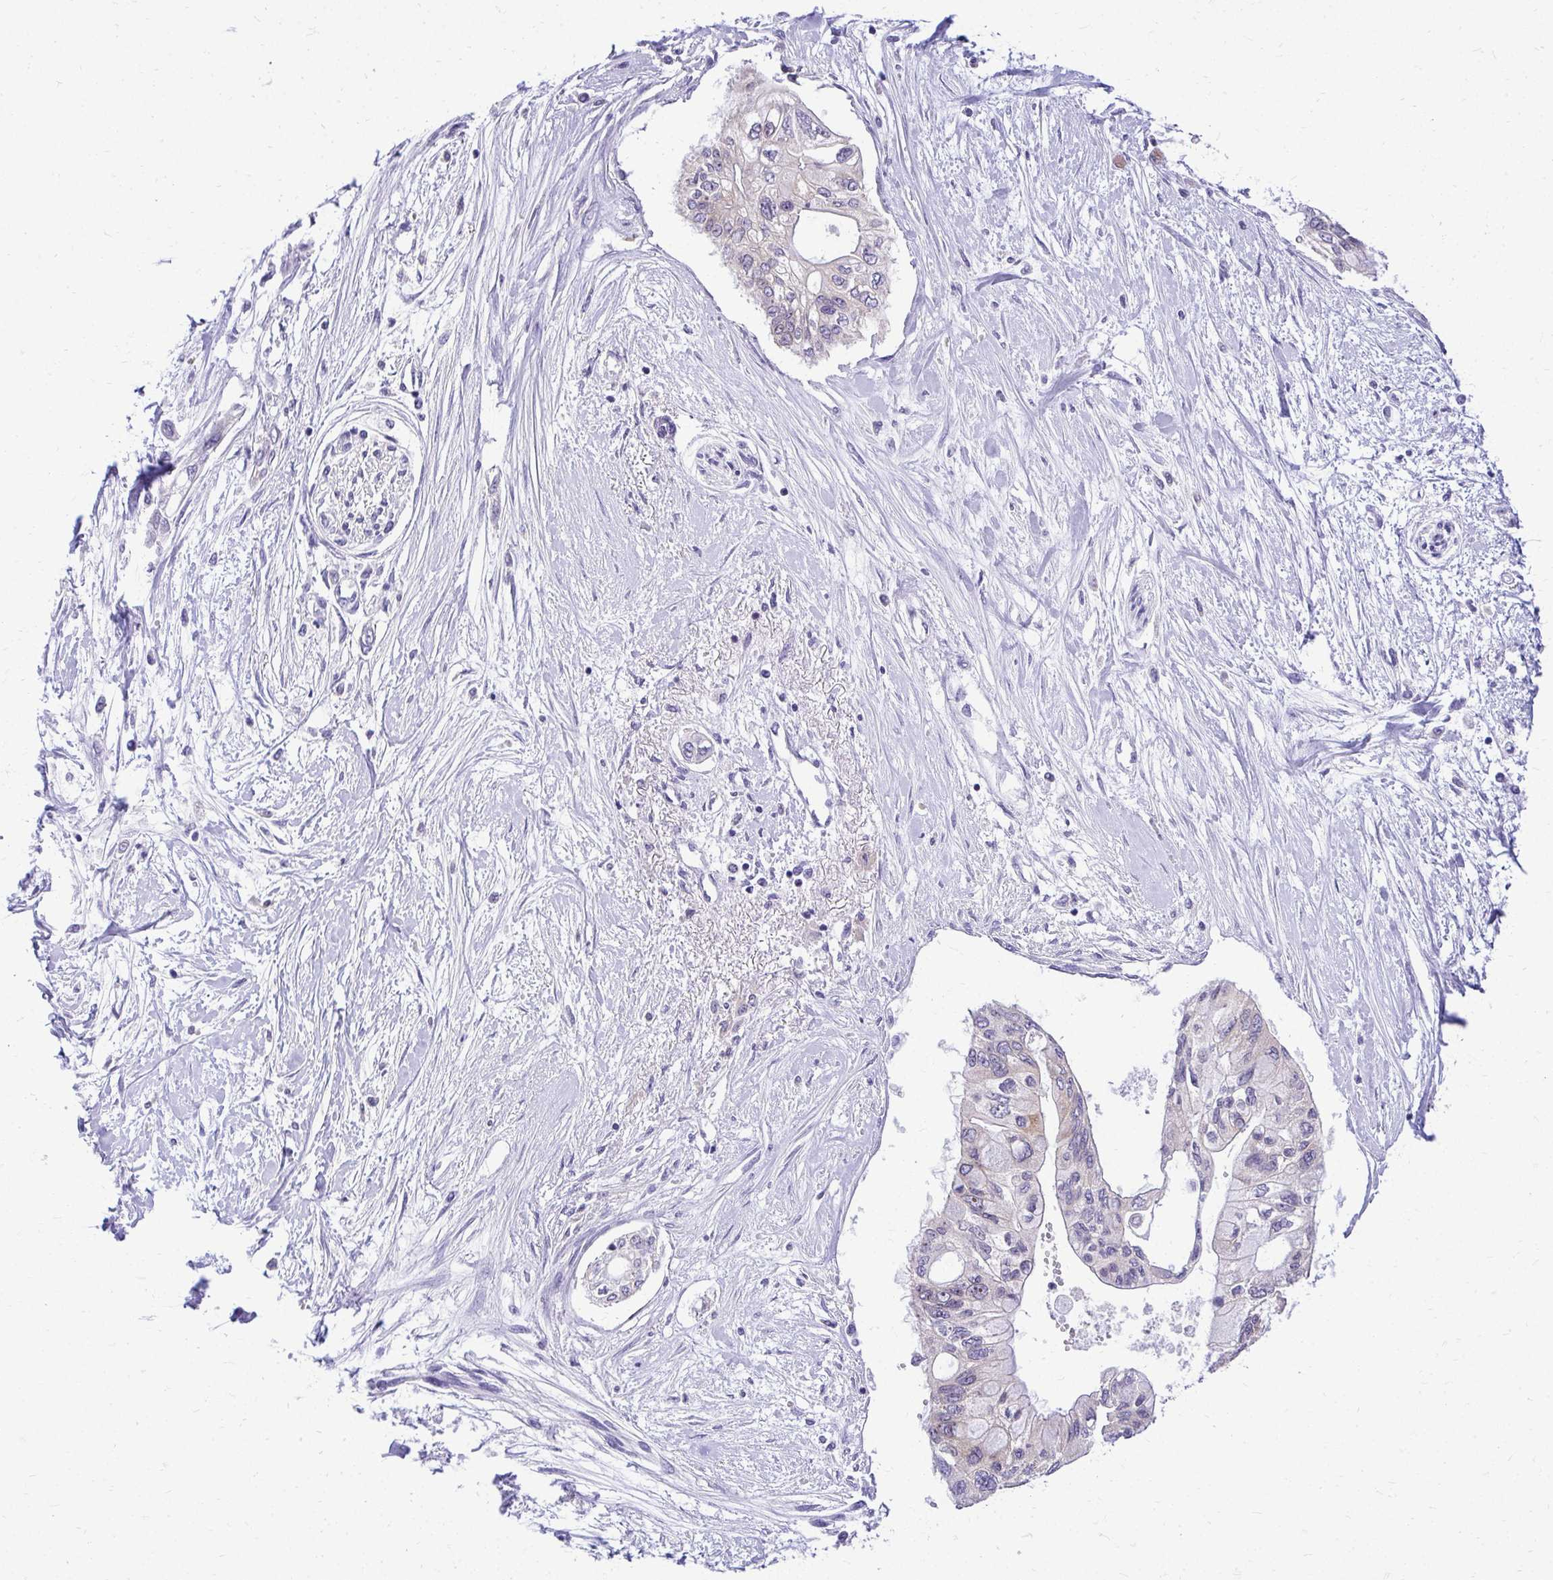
{"staining": {"intensity": "negative", "quantity": "none", "location": "none"}, "tissue": "pancreatic cancer", "cell_type": "Tumor cells", "image_type": "cancer", "snomed": [{"axis": "morphology", "description": "Adenocarcinoma, NOS"}, {"axis": "topography", "description": "Pancreas"}], "caption": "Tumor cells are negative for protein expression in human pancreatic cancer (adenocarcinoma).", "gene": "NIFK", "patient": {"sex": "female", "age": 77}}